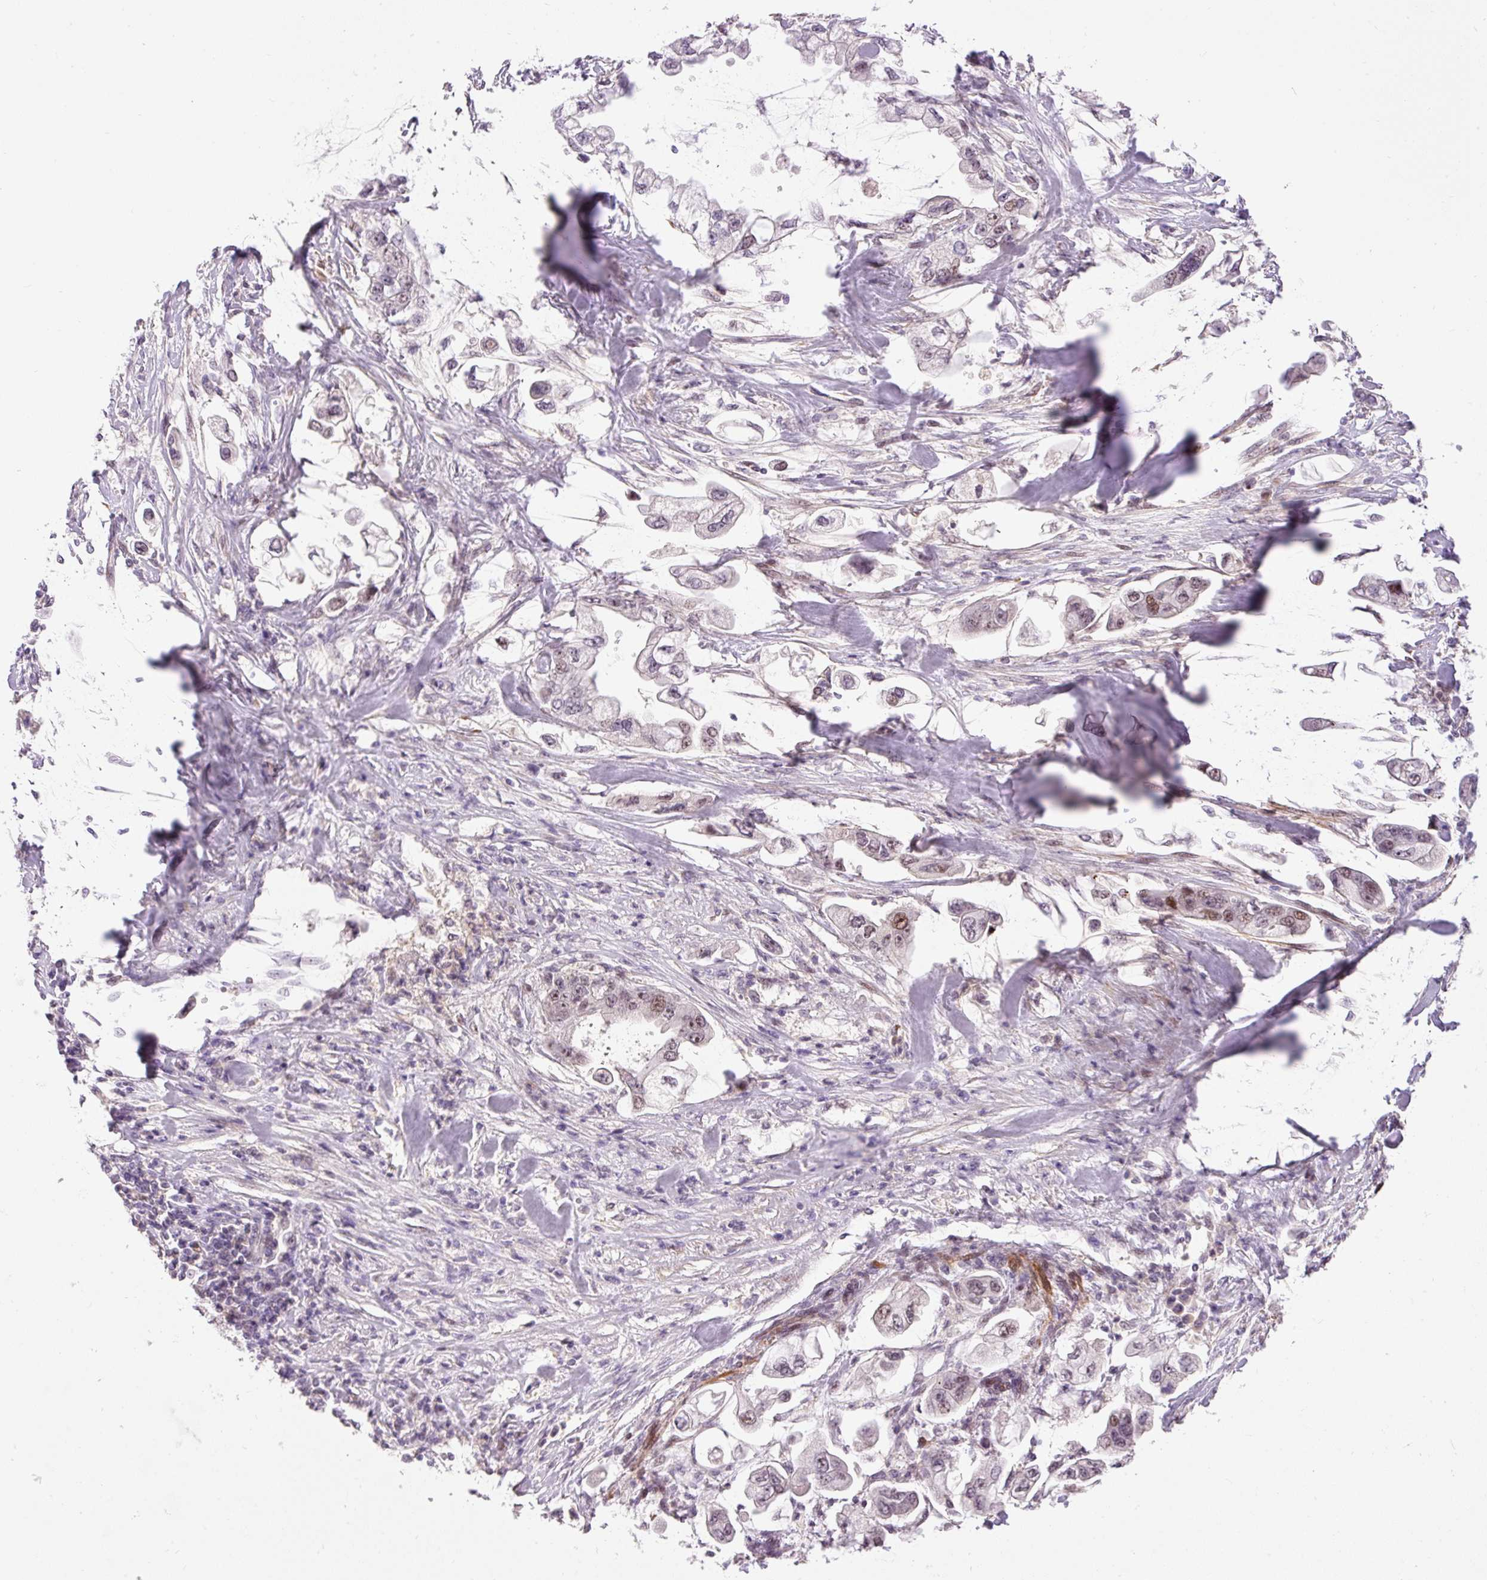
{"staining": {"intensity": "moderate", "quantity": "<25%", "location": "nuclear"}, "tissue": "stomach cancer", "cell_type": "Tumor cells", "image_type": "cancer", "snomed": [{"axis": "morphology", "description": "Adenocarcinoma, NOS"}, {"axis": "topography", "description": "Stomach"}], "caption": "Stomach cancer (adenocarcinoma) stained with a brown dye reveals moderate nuclear positive expression in approximately <25% of tumor cells.", "gene": "HNF1A", "patient": {"sex": "male", "age": 62}}